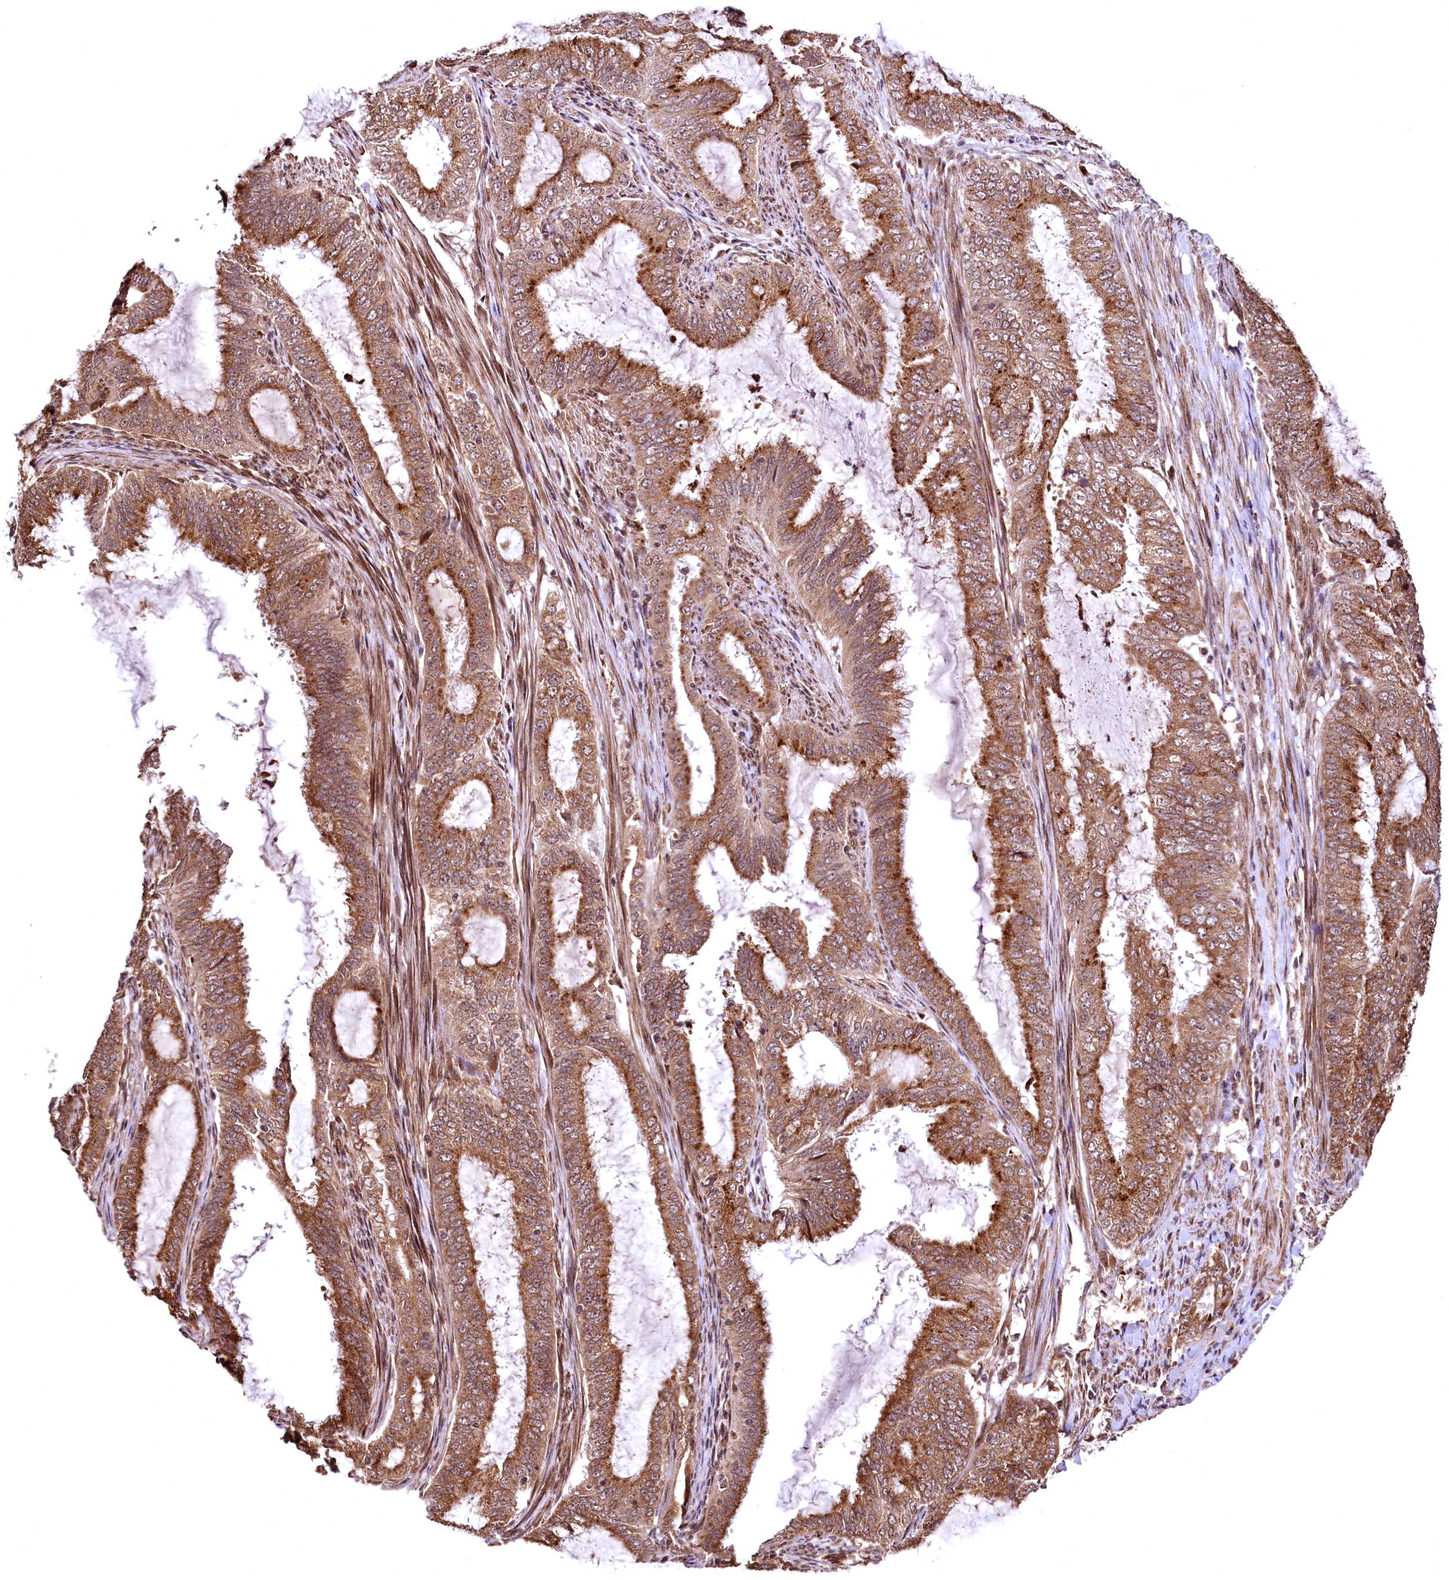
{"staining": {"intensity": "strong", "quantity": ">75%", "location": "cytoplasmic/membranous"}, "tissue": "endometrial cancer", "cell_type": "Tumor cells", "image_type": "cancer", "snomed": [{"axis": "morphology", "description": "Adenocarcinoma, NOS"}, {"axis": "topography", "description": "Endometrium"}], "caption": "A brown stain labels strong cytoplasmic/membranous expression of a protein in endometrial adenocarcinoma tumor cells. Immunohistochemistry stains the protein in brown and the nuclei are stained blue.", "gene": "PDS5B", "patient": {"sex": "female", "age": 51}}